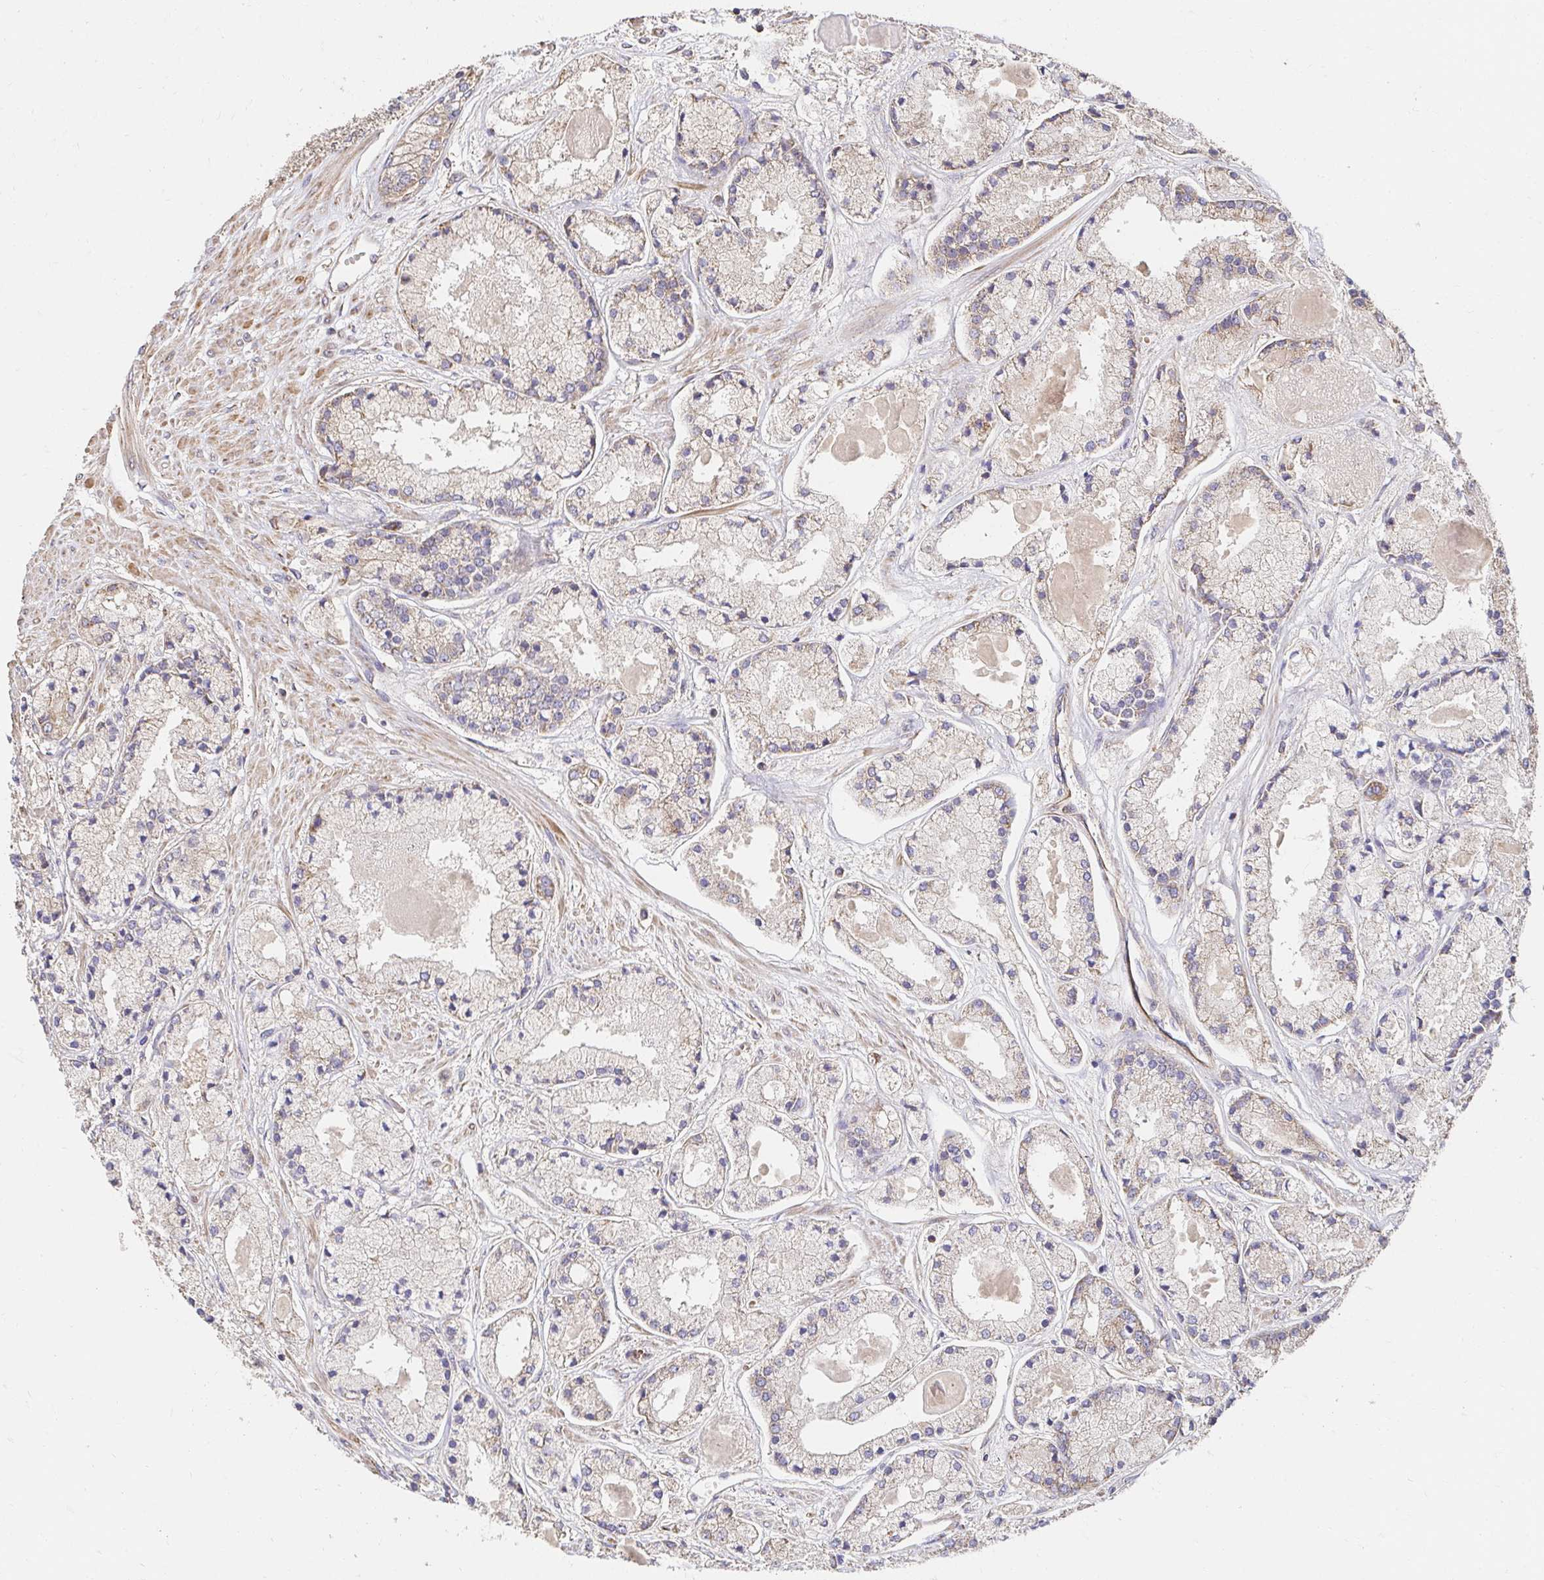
{"staining": {"intensity": "weak", "quantity": "25%-75%", "location": "cytoplasmic/membranous"}, "tissue": "prostate cancer", "cell_type": "Tumor cells", "image_type": "cancer", "snomed": [{"axis": "morphology", "description": "Adenocarcinoma, High grade"}, {"axis": "topography", "description": "Prostate"}], "caption": "A low amount of weak cytoplasmic/membranous positivity is identified in approximately 25%-75% of tumor cells in prostate cancer tissue.", "gene": "APBB1", "patient": {"sex": "male", "age": 67}}